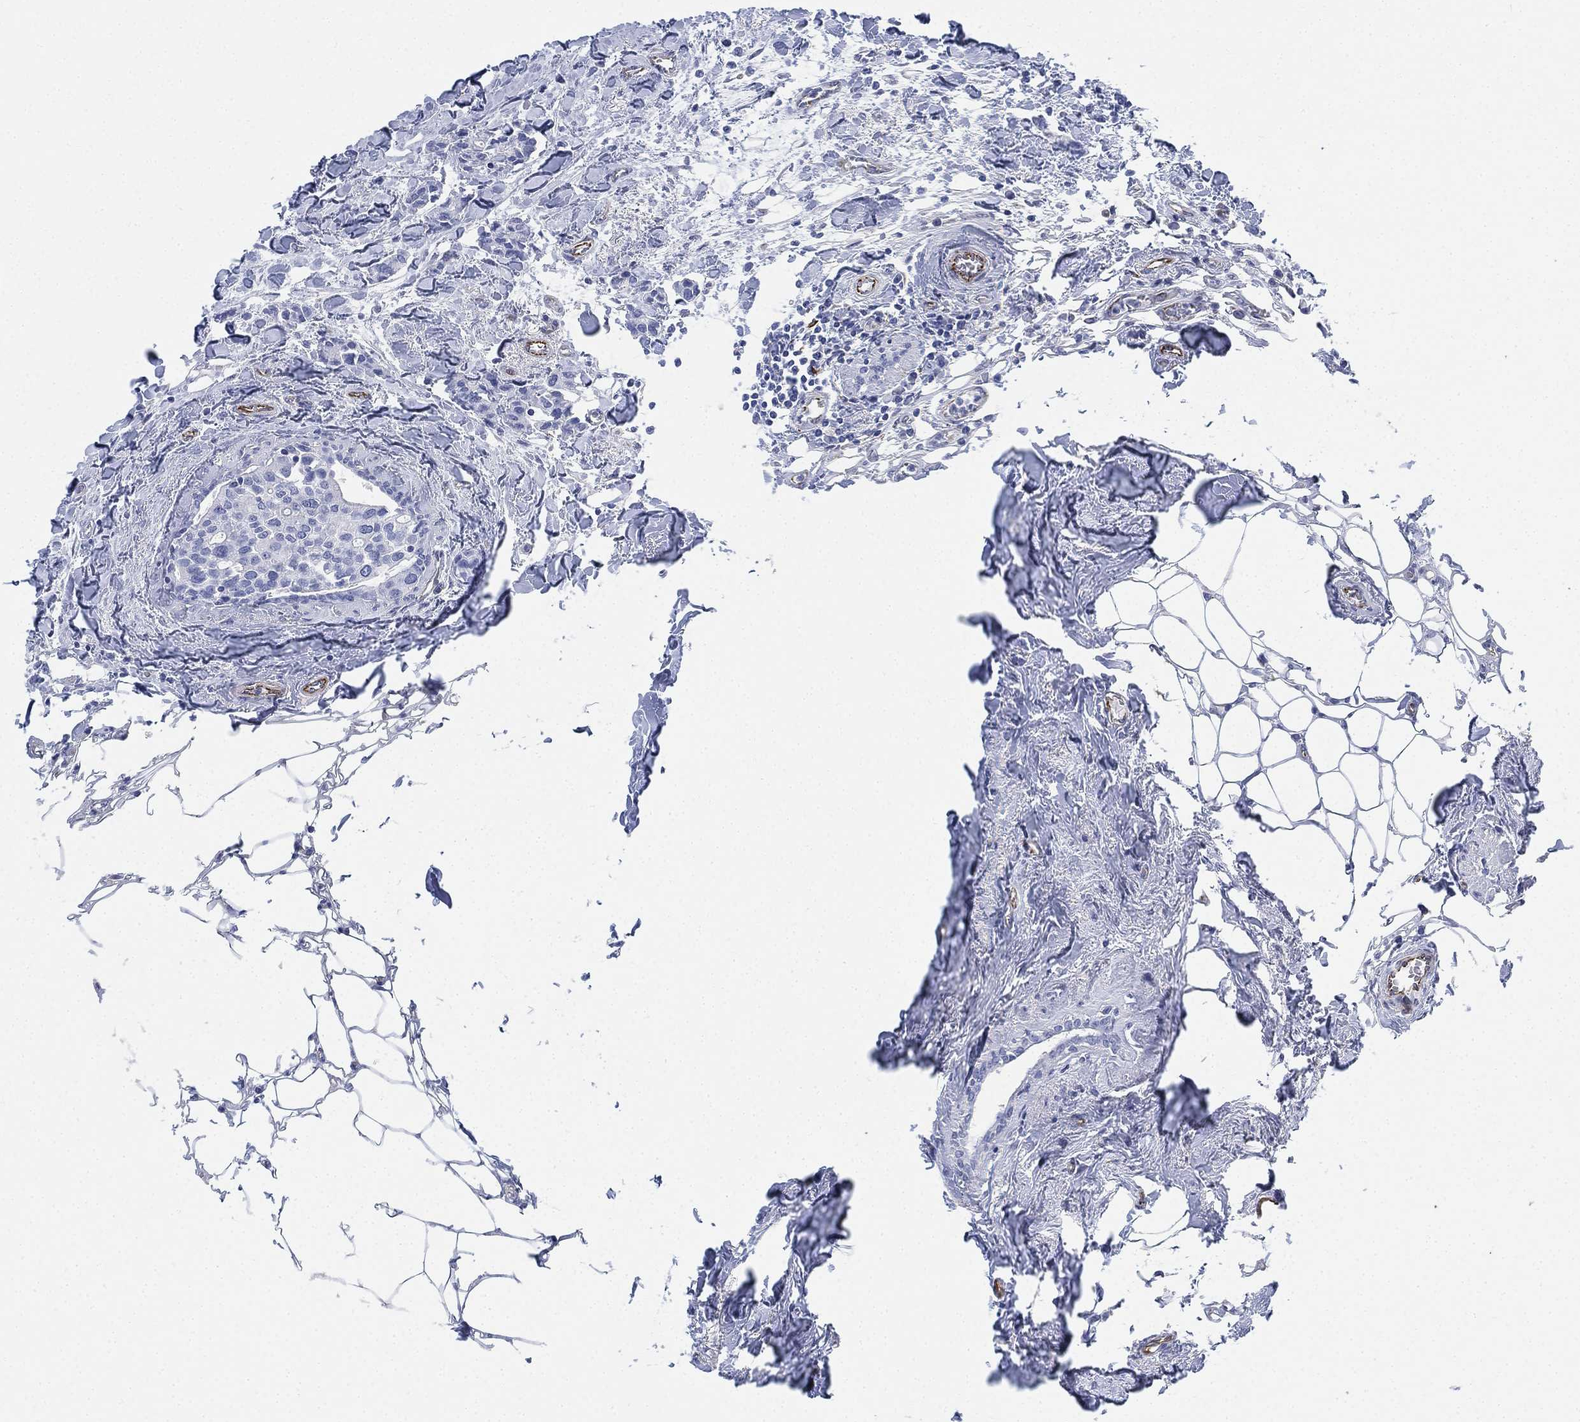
{"staining": {"intensity": "negative", "quantity": "none", "location": "none"}, "tissue": "breast cancer", "cell_type": "Tumor cells", "image_type": "cancer", "snomed": [{"axis": "morphology", "description": "Duct carcinoma"}, {"axis": "topography", "description": "Breast"}], "caption": "Breast cancer (intraductal carcinoma) was stained to show a protein in brown. There is no significant positivity in tumor cells.", "gene": "PSKH2", "patient": {"sex": "female", "age": 83}}